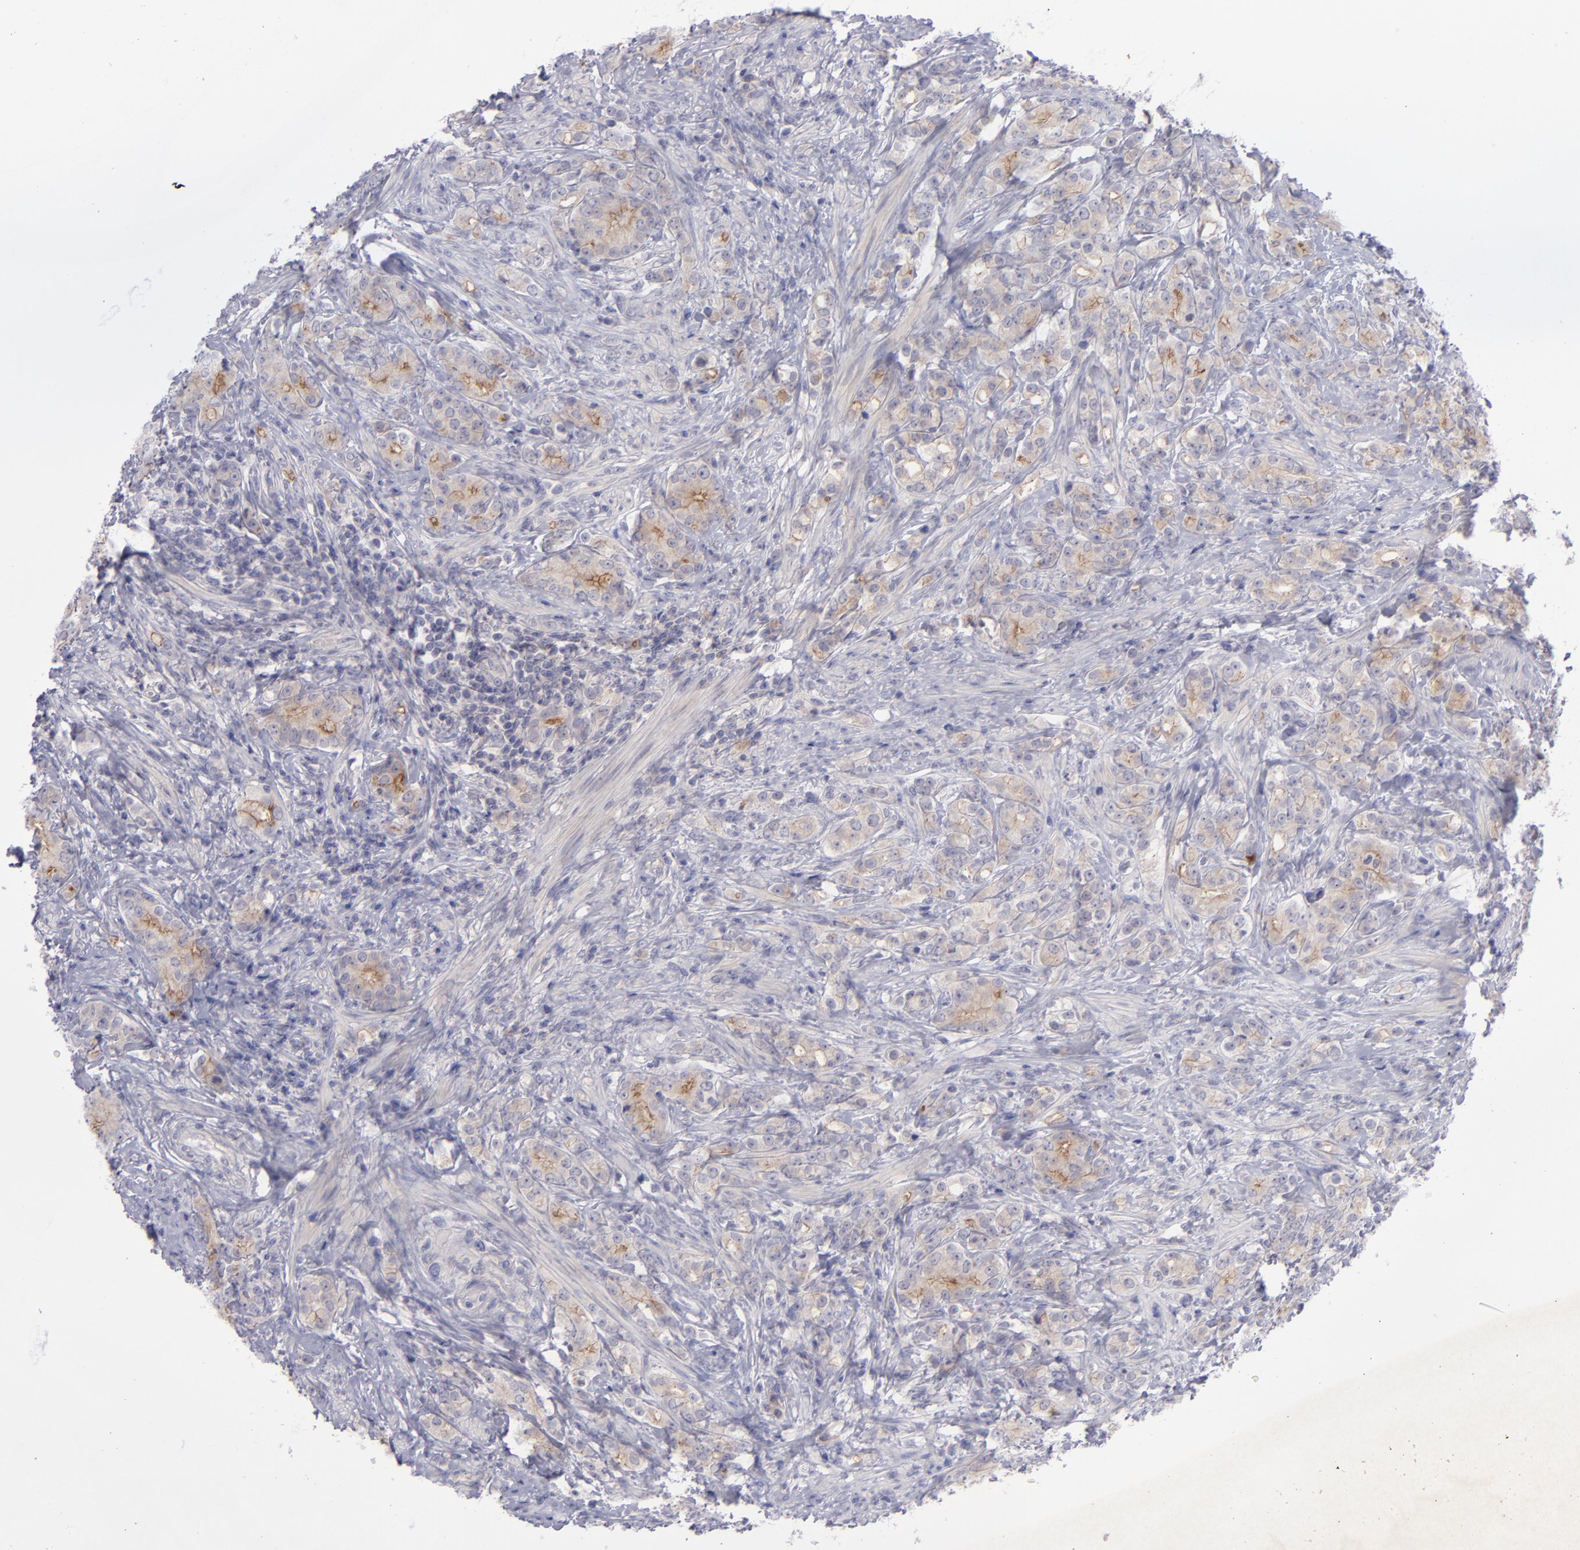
{"staining": {"intensity": "weak", "quantity": "25%-75%", "location": "cytoplasmic/membranous"}, "tissue": "prostate cancer", "cell_type": "Tumor cells", "image_type": "cancer", "snomed": [{"axis": "morphology", "description": "Adenocarcinoma, Medium grade"}, {"axis": "topography", "description": "Prostate"}], "caption": "Immunohistochemistry (IHC) image of adenocarcinoma (medium-grade) (prostate) stained for a protein (brown), which demonstrates low levels of weak cytoplasmic/membranous positivity in approximately 25%-75% of tumor cells.", "gene": "EVPL", "patient": {"sex": "male", "age": 59}}